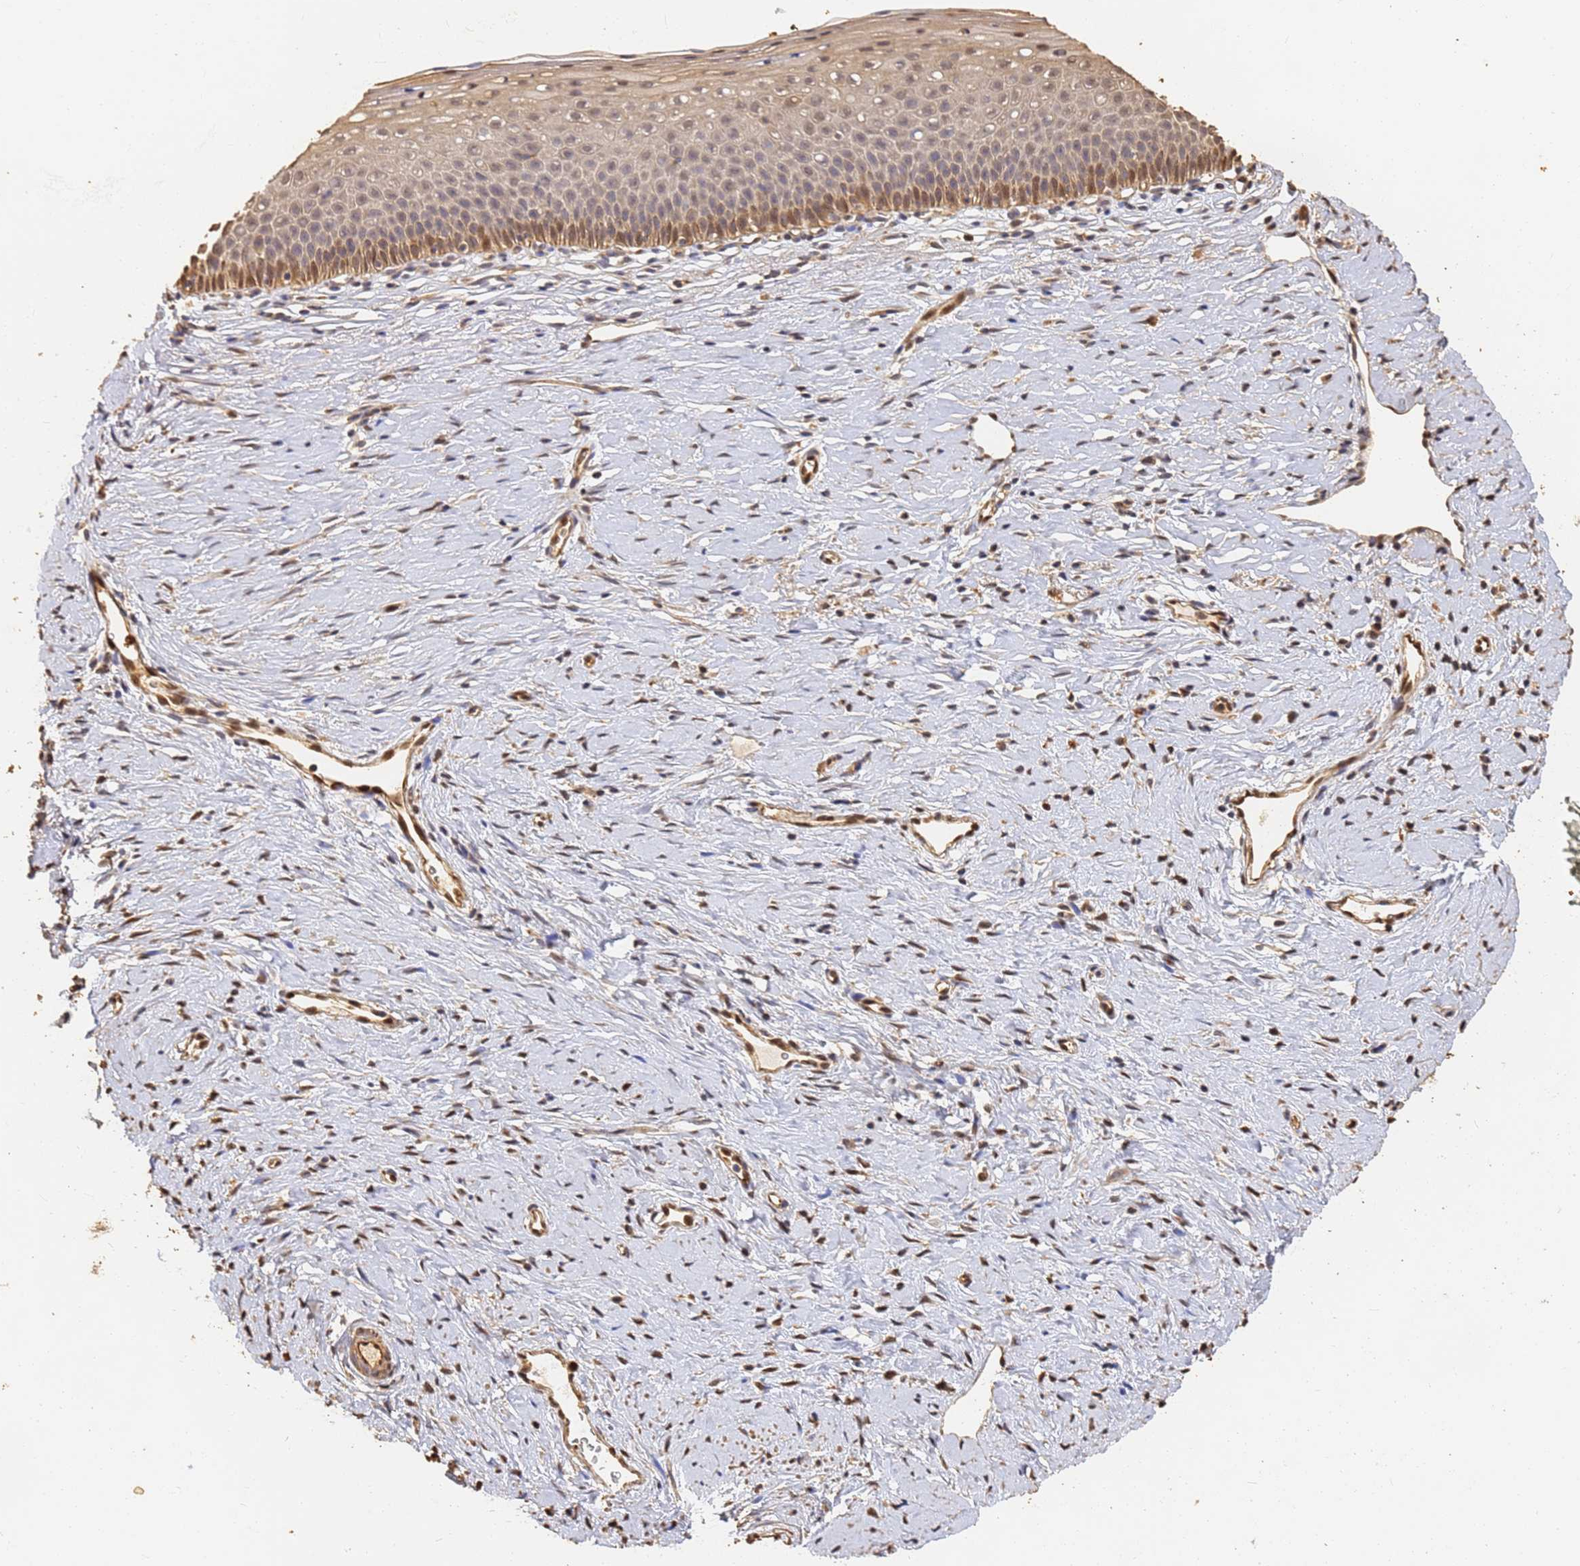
{"staining": {"intensity": "moderate", "quantity": ">75%", "location": "cytoplasmic/membranous,nuclear"}, "tissue": "cervix", "cell_type": "Glandular cells", "image_type": "normal", "snomed": [{"axis": "morphology", "description": "Normal tissue, NOS"}, {"axis": "topography", "description": "Cervix"}], "caption": "Brown immunohistochemical staining in normal human cervix reveals moderate cytoplasmic/membranous,nuclear positivity in approximately >75% of glandular cells.", "gene": "JAK2", "patient": {"sex": "female", "age": 36}}